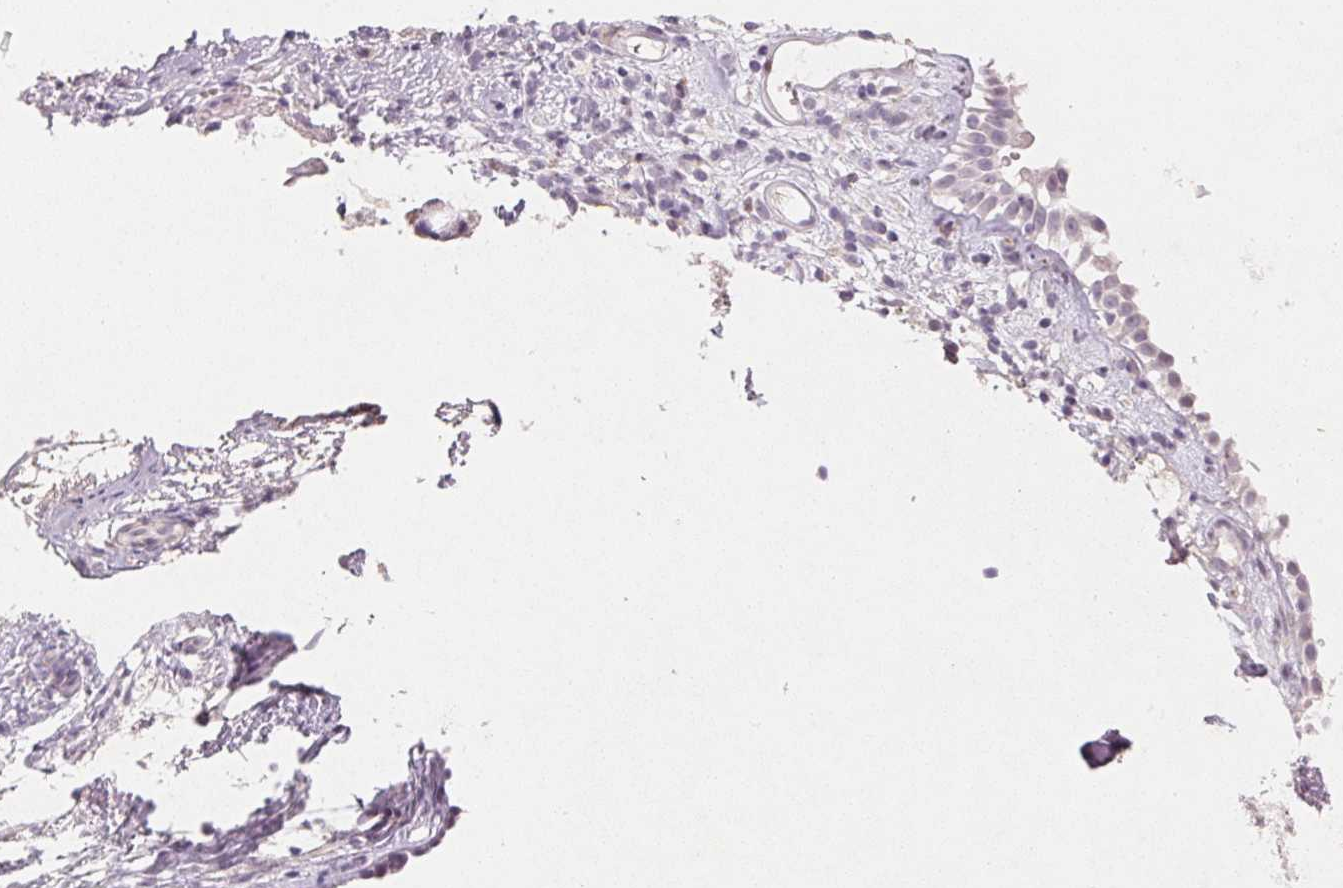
{"staining": {"intensity": "negative", "quantity": "none", "location": "none"}, "tissue": "nasopharynx", "cell_type": "Respiratory epithelial cells", "image_type": "normal", "snomed": [{"axis": "morphology", "description": "Normal tissue, NOS"}, {"axis": "topography", "description": "Nasopharynx"}], "caption": "DAB (3,3'-diaminobenzidine) immunohistochemical staining of normal human nasopharynx reveals no significant positivity in respiratory epithelial cells. (Stains: DAB (3,3'-diaminobenzidine) immunohistochemistry (IHC) with hematoxylin counter stain, Microscopy: brightfield microscopy at high magnification).", "gene": "SMTN", "patient": {"sex": "male", "age": 24}}